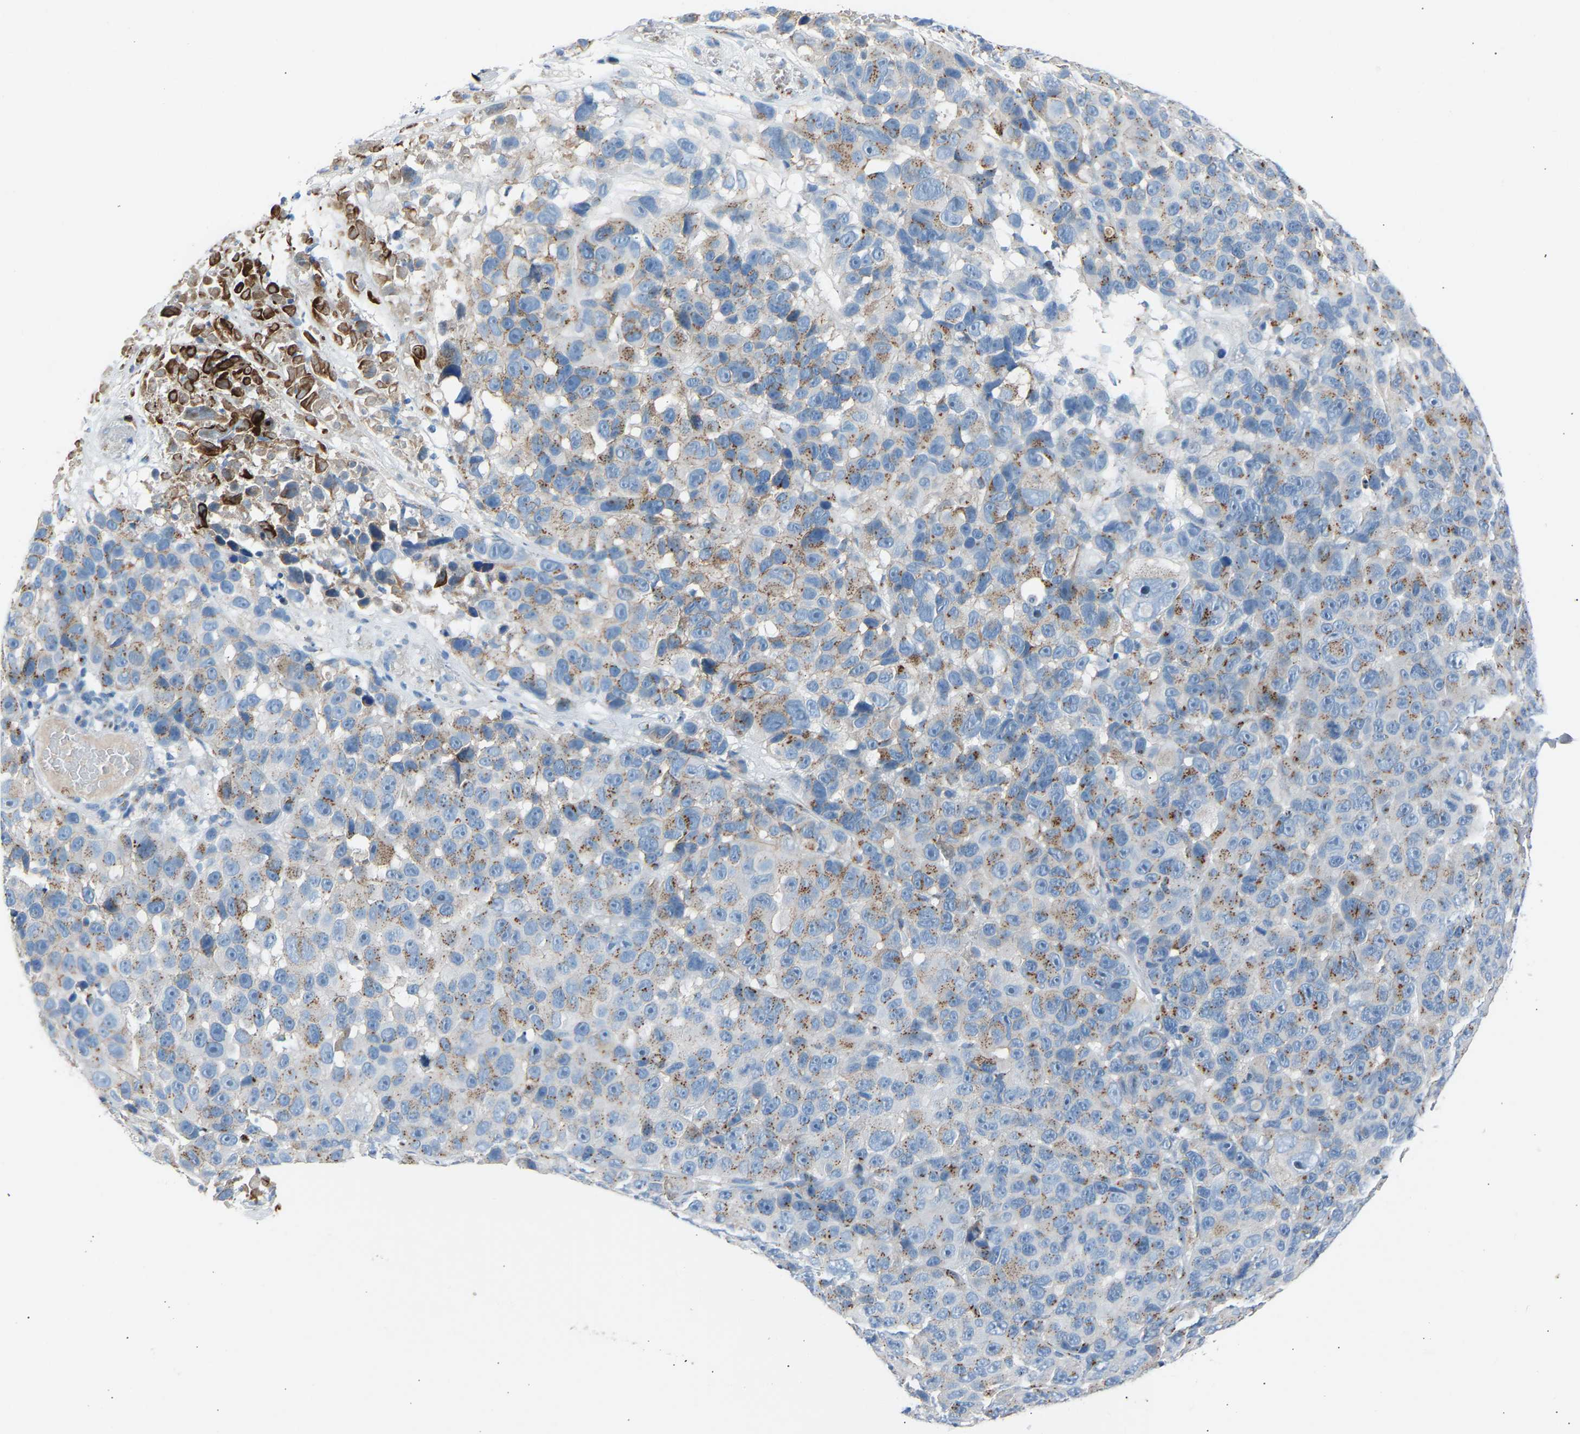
{"staining": {"intensity": "moderate", "quantity": "<25%", "location": "cytoplasmic/membranous"}, "tissue": "melanoma", "cell_type": "Tumor cells", "image_type": "cancer", "snomed": [{"axis": "morphology", "description": "Malignant melanoma, NOS"}, {"axis": "topography", "description": "Skin"}], "caption": "Immunohistochemical staining of human malignant melanoma reveals moderate cytoplasmic/membranous protein staining in approximately <25% of tumor cells.", "gene": "CYREN", "patient": {"sex": "male", "age": 53}}